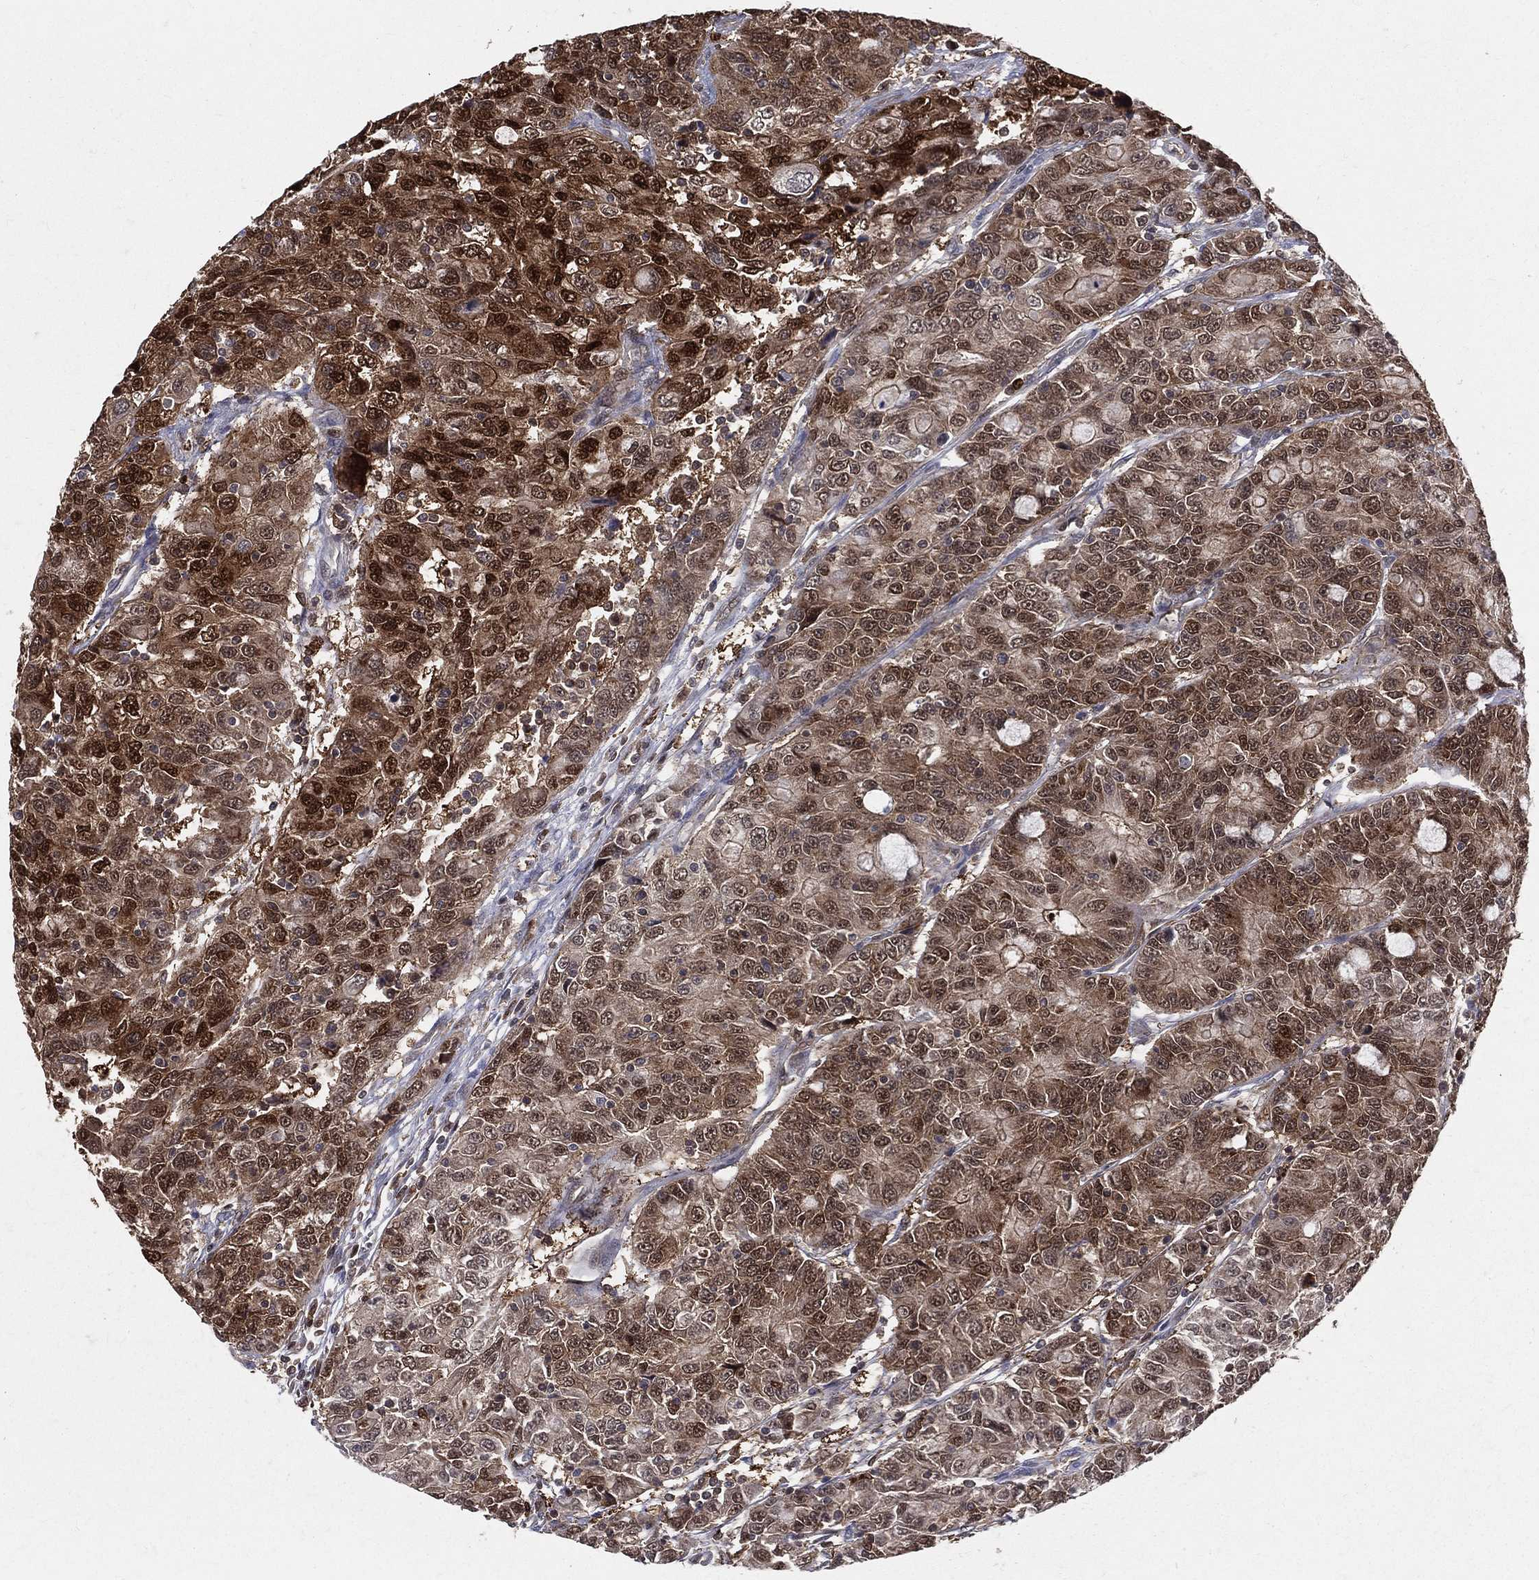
{"staining": {"intensity": "strong", "quantity": "25%-75%", "location": "cytoplasmic/membranous,nuclear"}, "tissue": "urothelial cancer", "cell_type": "Tumor cells", "image_type": "cancer", "snomed": [{"axis": "morphology", "description": "Urothelial carcinoma, NOS"}, {"axis": "morphology", "description": "Urothelial carcinoma, High grade"}, {"axis": "topography", "description": "Urinary bladder"}], "caption": "Urothelial carcinoma (high-grade) stained with a protein marker exhibits strong staining in tumor cells.", "gene": "ENO1", "patient": {"sex": "female", "age": 73}}